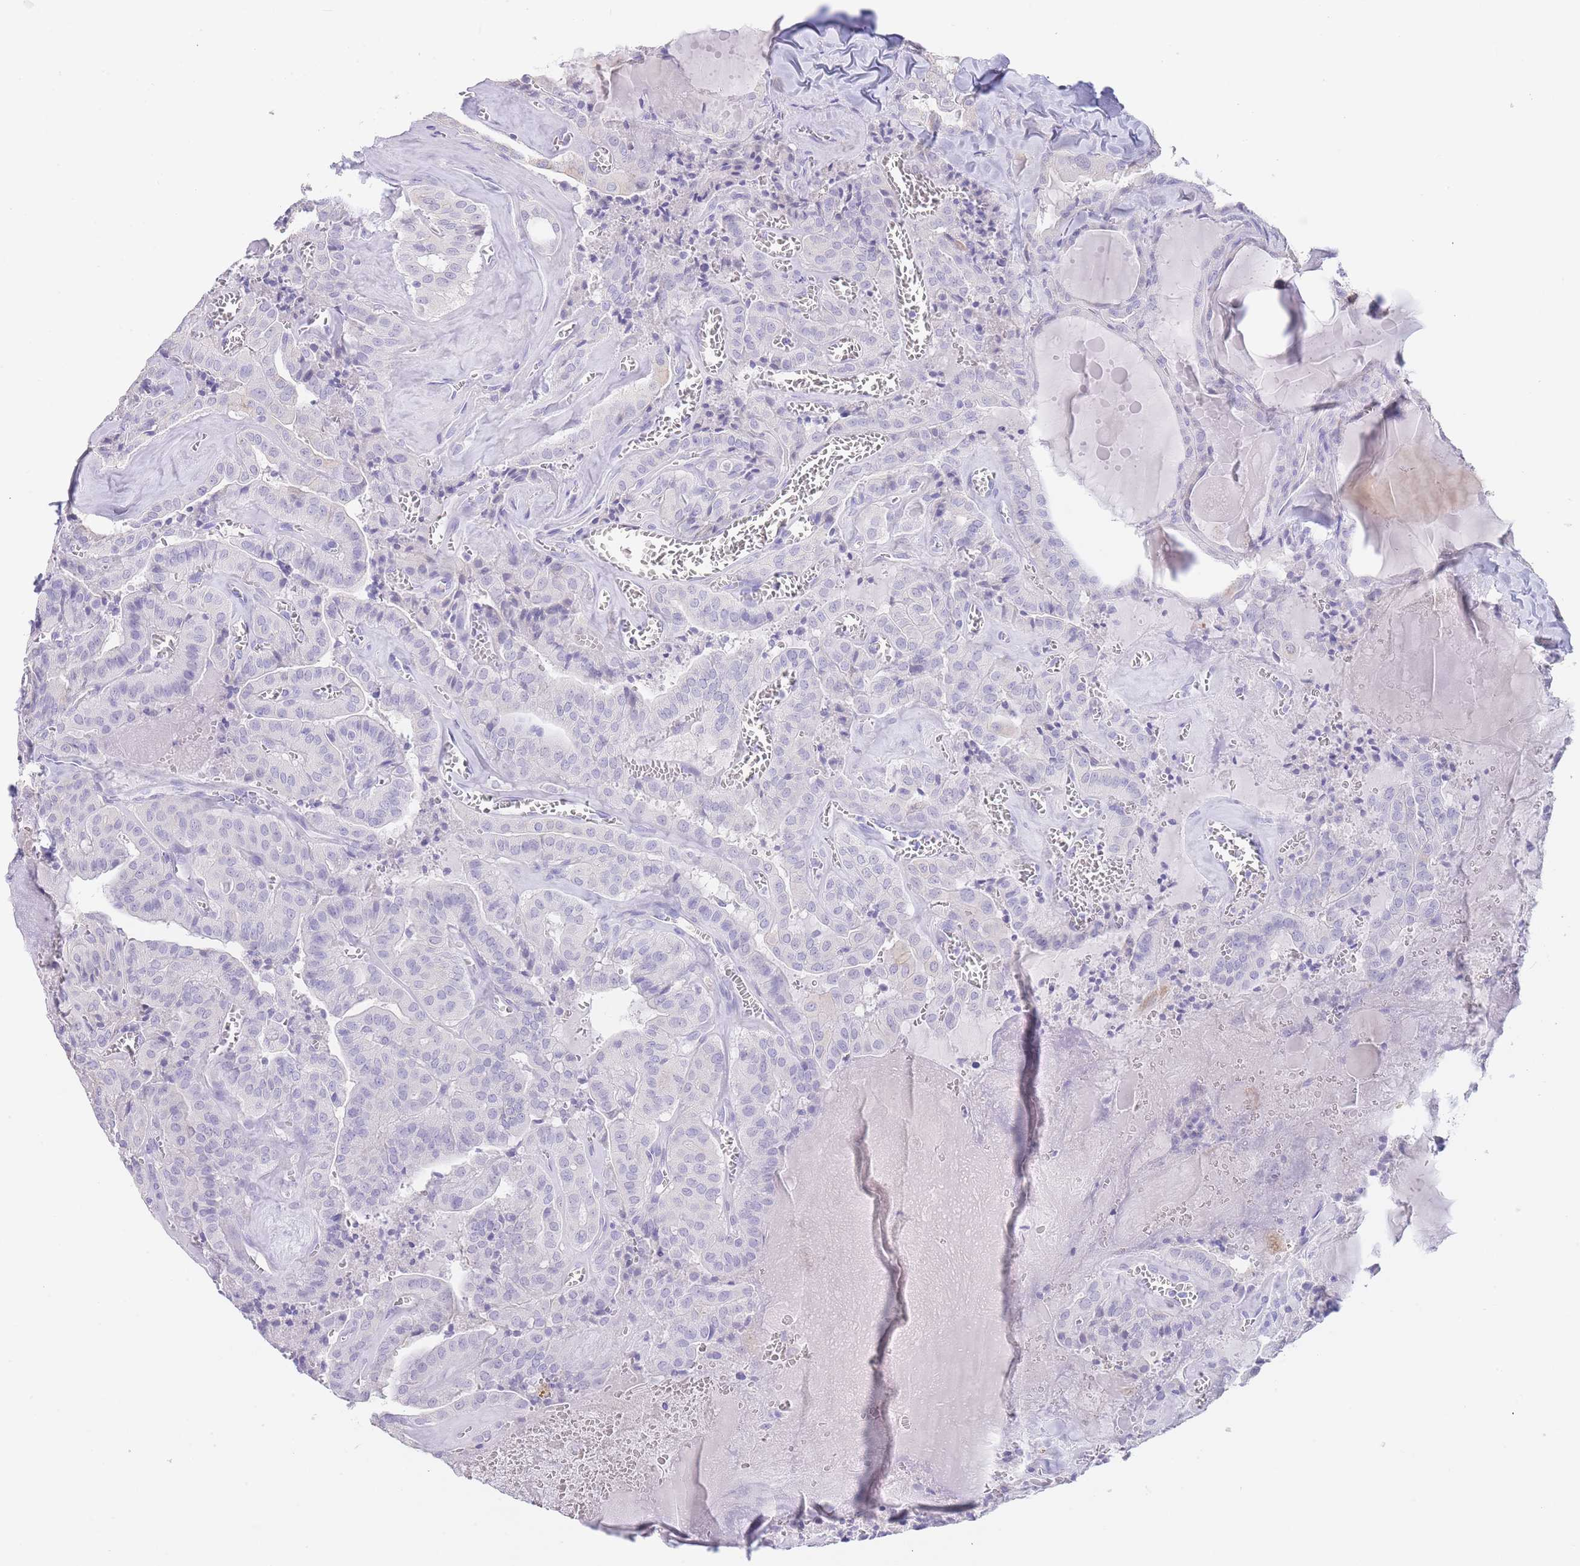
{"staining": {"intensity": "negative", "quantity": "none", "location": "none"}, "tissue": "thyroid cancer", "cell_type": "Tumor cells", "image_type": "cancer", "snomed": [{"axis": "morphology", "description": "Papillary adenocarcinoma, NOS"}, {"axis": "topography", "description": "Thyroid gland"}], "caption": "Thyroid papillary adenocarcinoma was stained to show a protein in brown. There is no significant positivity in tumor cells.", "gene": "CD37", "patient": {"sex": "male", "age": 52}}